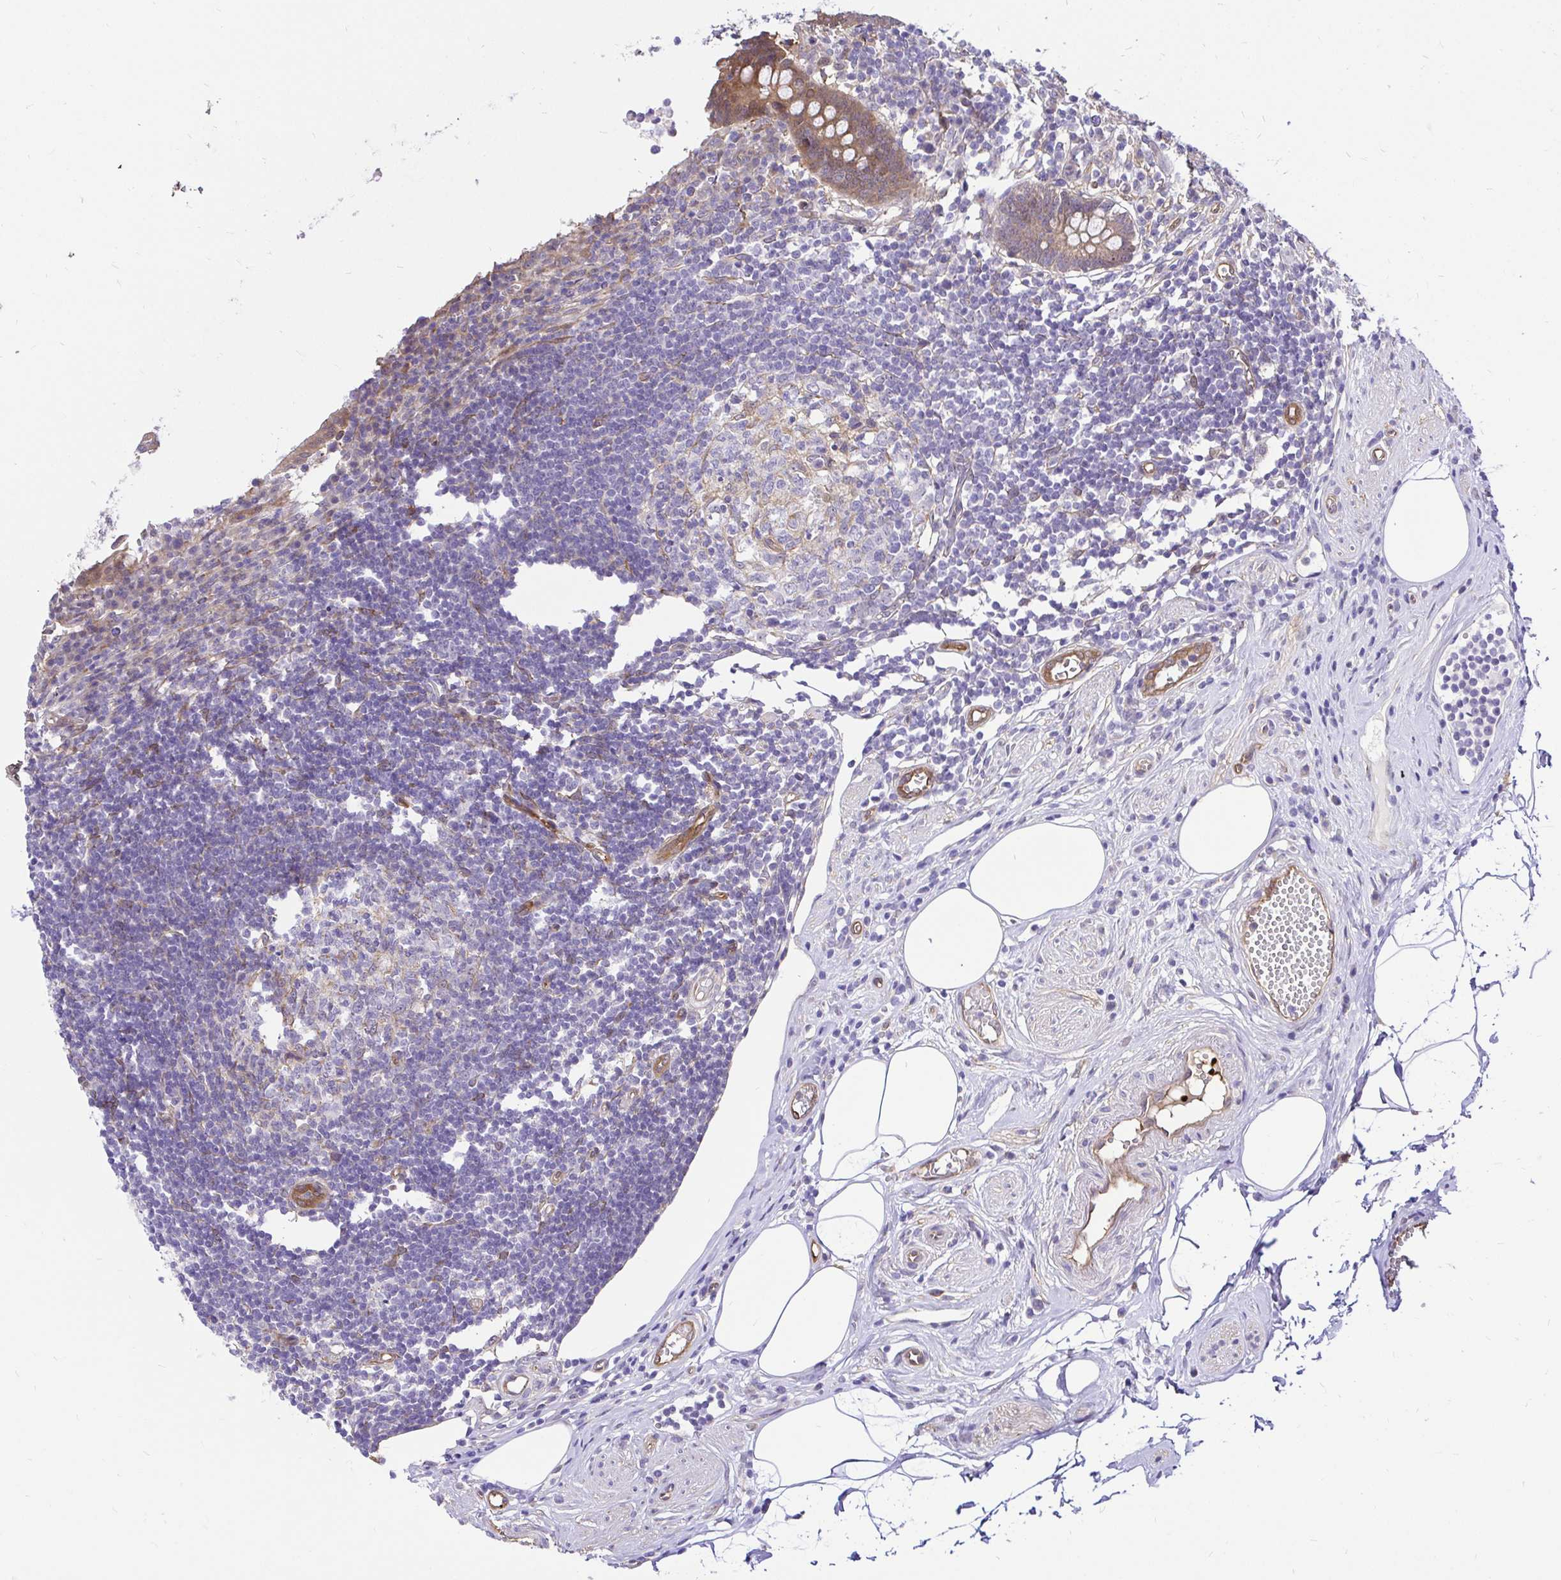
{"staining": {"intensity": "moderate", "quantity": ">75%", "location": "cytoplasmic/membranous"}, "tissue": "appendix", "cell_type": "Glandular cells", "image_type": "normal", "snomed": [{"axis": "morphology", "description": "Normal tissue, NOS"}, {"axis": "topography", "description": "Appendix"}], "caption": "Glandular cells reveal medium levels of moderate cytoplasmic/membranous expression in about >75% of cells in unremarkable appendix.", "gene": "CCDC122", "patient": {"sex": "female", "age": 56}}